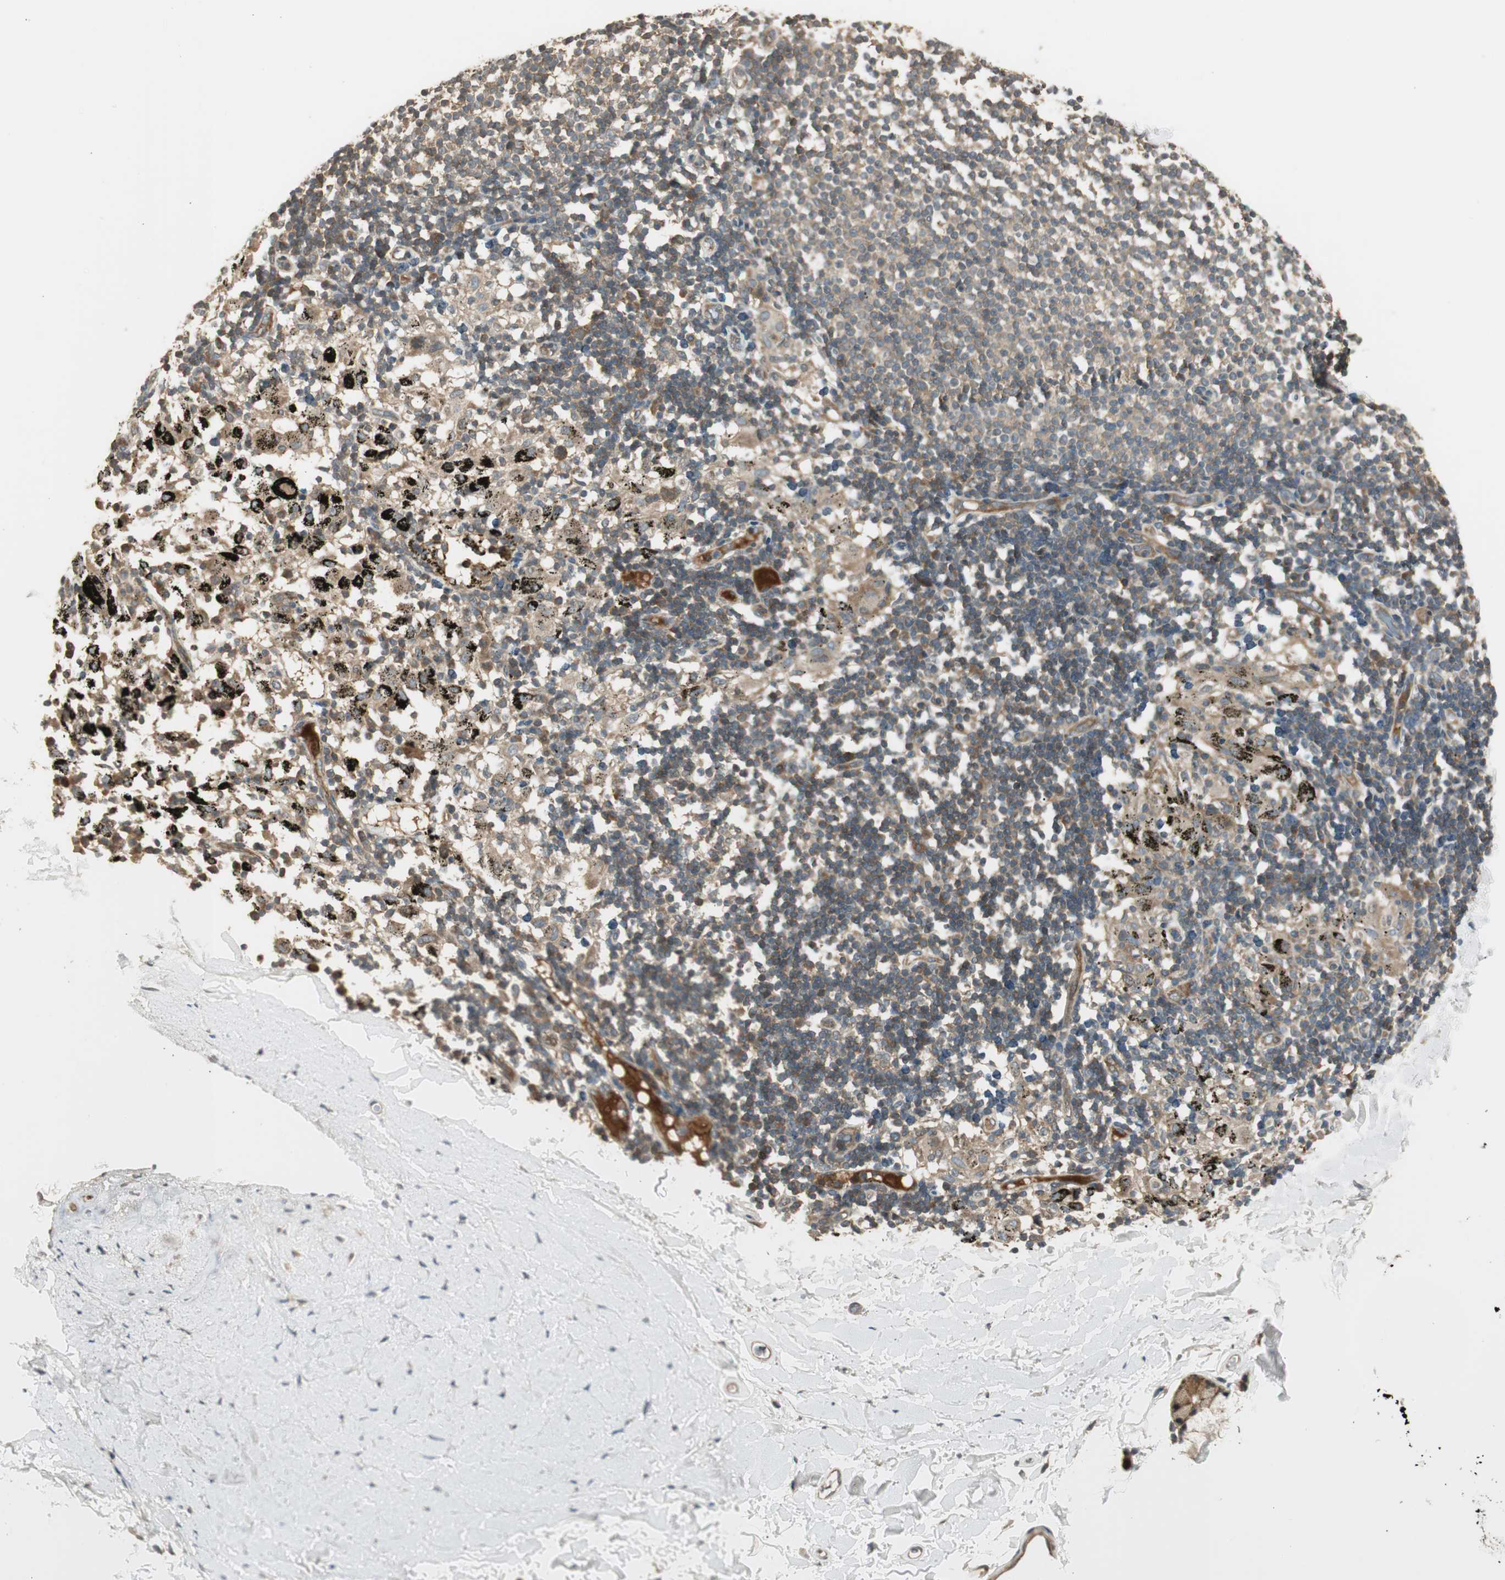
{"staining": {"intensity": "weak", "quantity": ">75%", "location": "cytoplasmic/membranous"}, "tissue": "adipose tissue", "cell_type": "Adipocytes", "image_type": "normal", "snomed": [{"axis": "morphology", "description": "Normal tissue, NOS"}, {"axis": "topography", "description": "Cartilage tissue"}, {"axis": "topography", "description": "Bronchus"}], "caption": "High-magnification brightfield microscopy of normal adipose tissue stained with DAB (brown) and counterstained with hematoxylin (blue). adipocytes exhibit weak cytoplasmic/membranous staining is seen in approximately>75% of cells.", "gene": "PFDN5", "patient": {"sex": "female", "age": 73}}